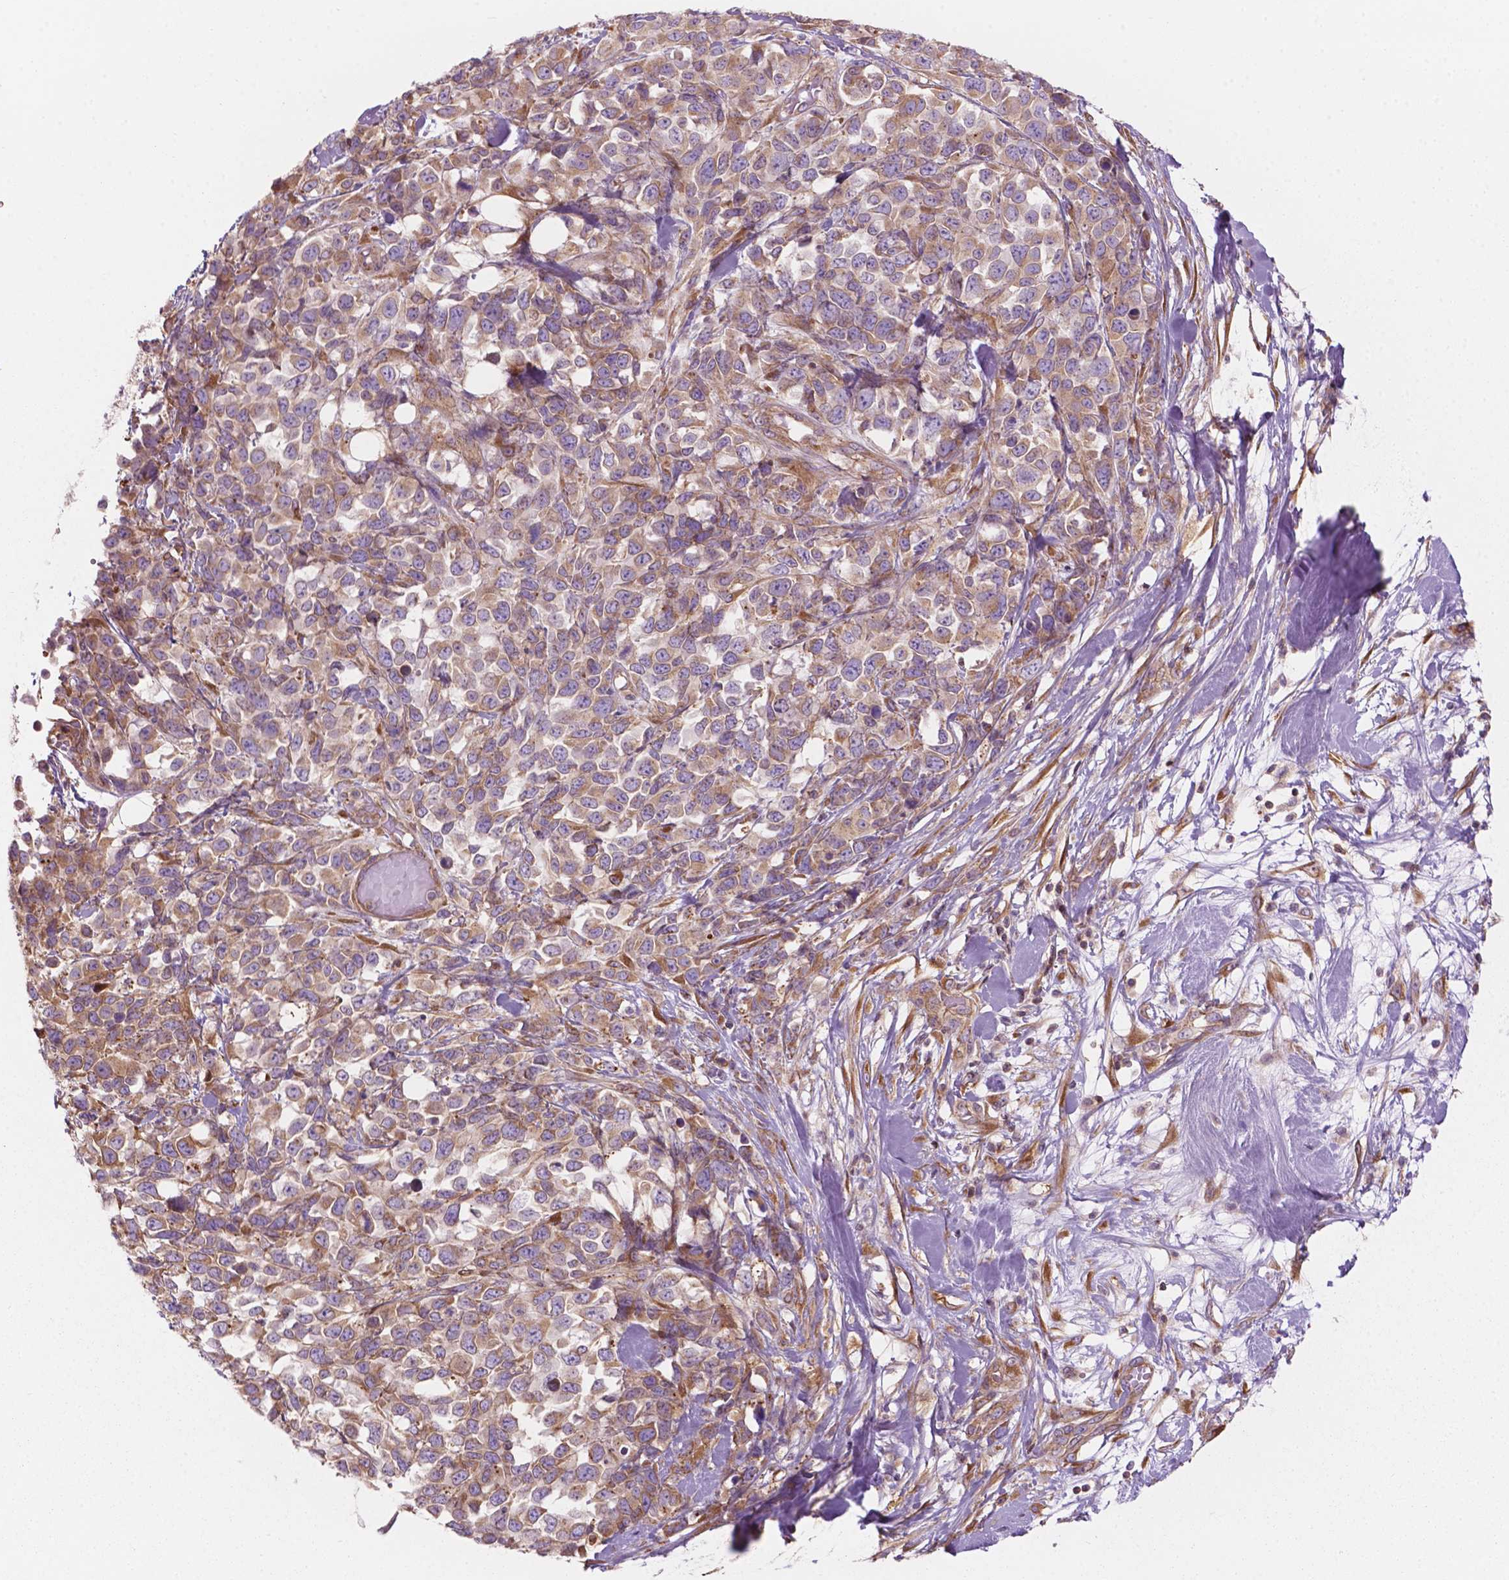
{"staining": {"intensity": "weak", "quantity": ">75%", "location": "cytoplasmic/membranous"}, "tissue": "melanoma", "cell_type": "Tumor cells", "image_type": "cancer", "snomed": [{"axis": "morphology", "description": "Malignant melanoma, Metastatic site"}, {"axis": "topography", "description": "Skin"}], "caption": "High-magnification brightfield microscopy of malignant melanoma (metastatic site) stained with DAB (3,3'-diaminobenzidine) (brown) and counterstained with hematoxylin (blue). tumor cells exhibit weak cytoplasmic/membranous expression is identified in approximately>75% of cells.", "gene": "SURF4", "patient": {"sex": "male", "age": 84}}